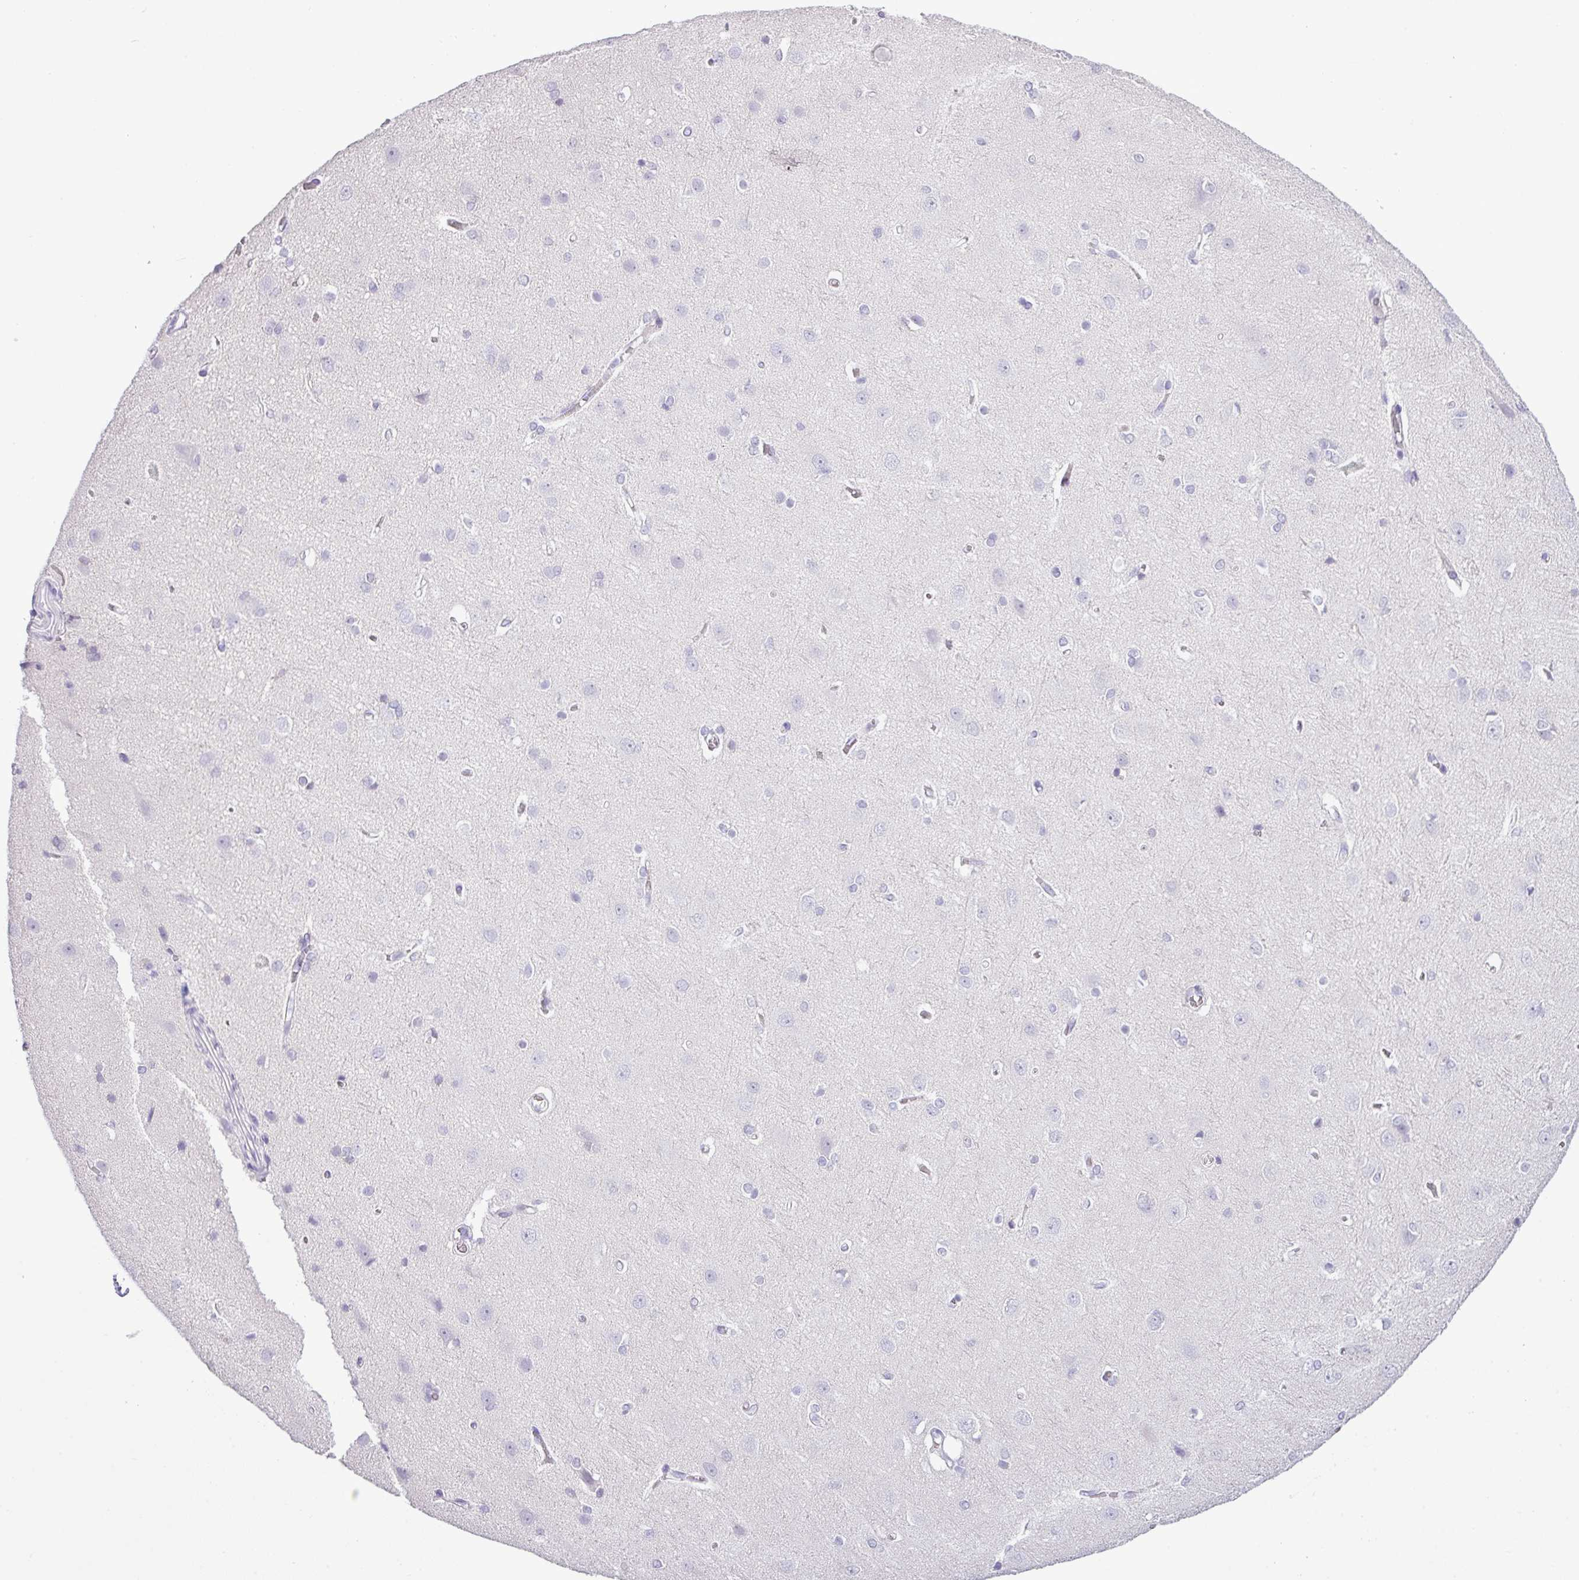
{"staining": {"intensity": "negative", "quantity": "none", "location": "none"}, "tissue": "cerebral cortex", "cell_type": "Endothelial cells", "image_type": "normal", "snomed": [{"axis": "morphology", "description": "Normal tissue, NOS"}, {"axis": "topography", "description": "Cerebral cortex"}], "caption": "IHC histopathology image of benign human cerebral cortex stained for a protein (brown), which displays no expression in endothelial cells.", "gene": "RBMXL2", "patient": {"sex": "male", "age": 37}}